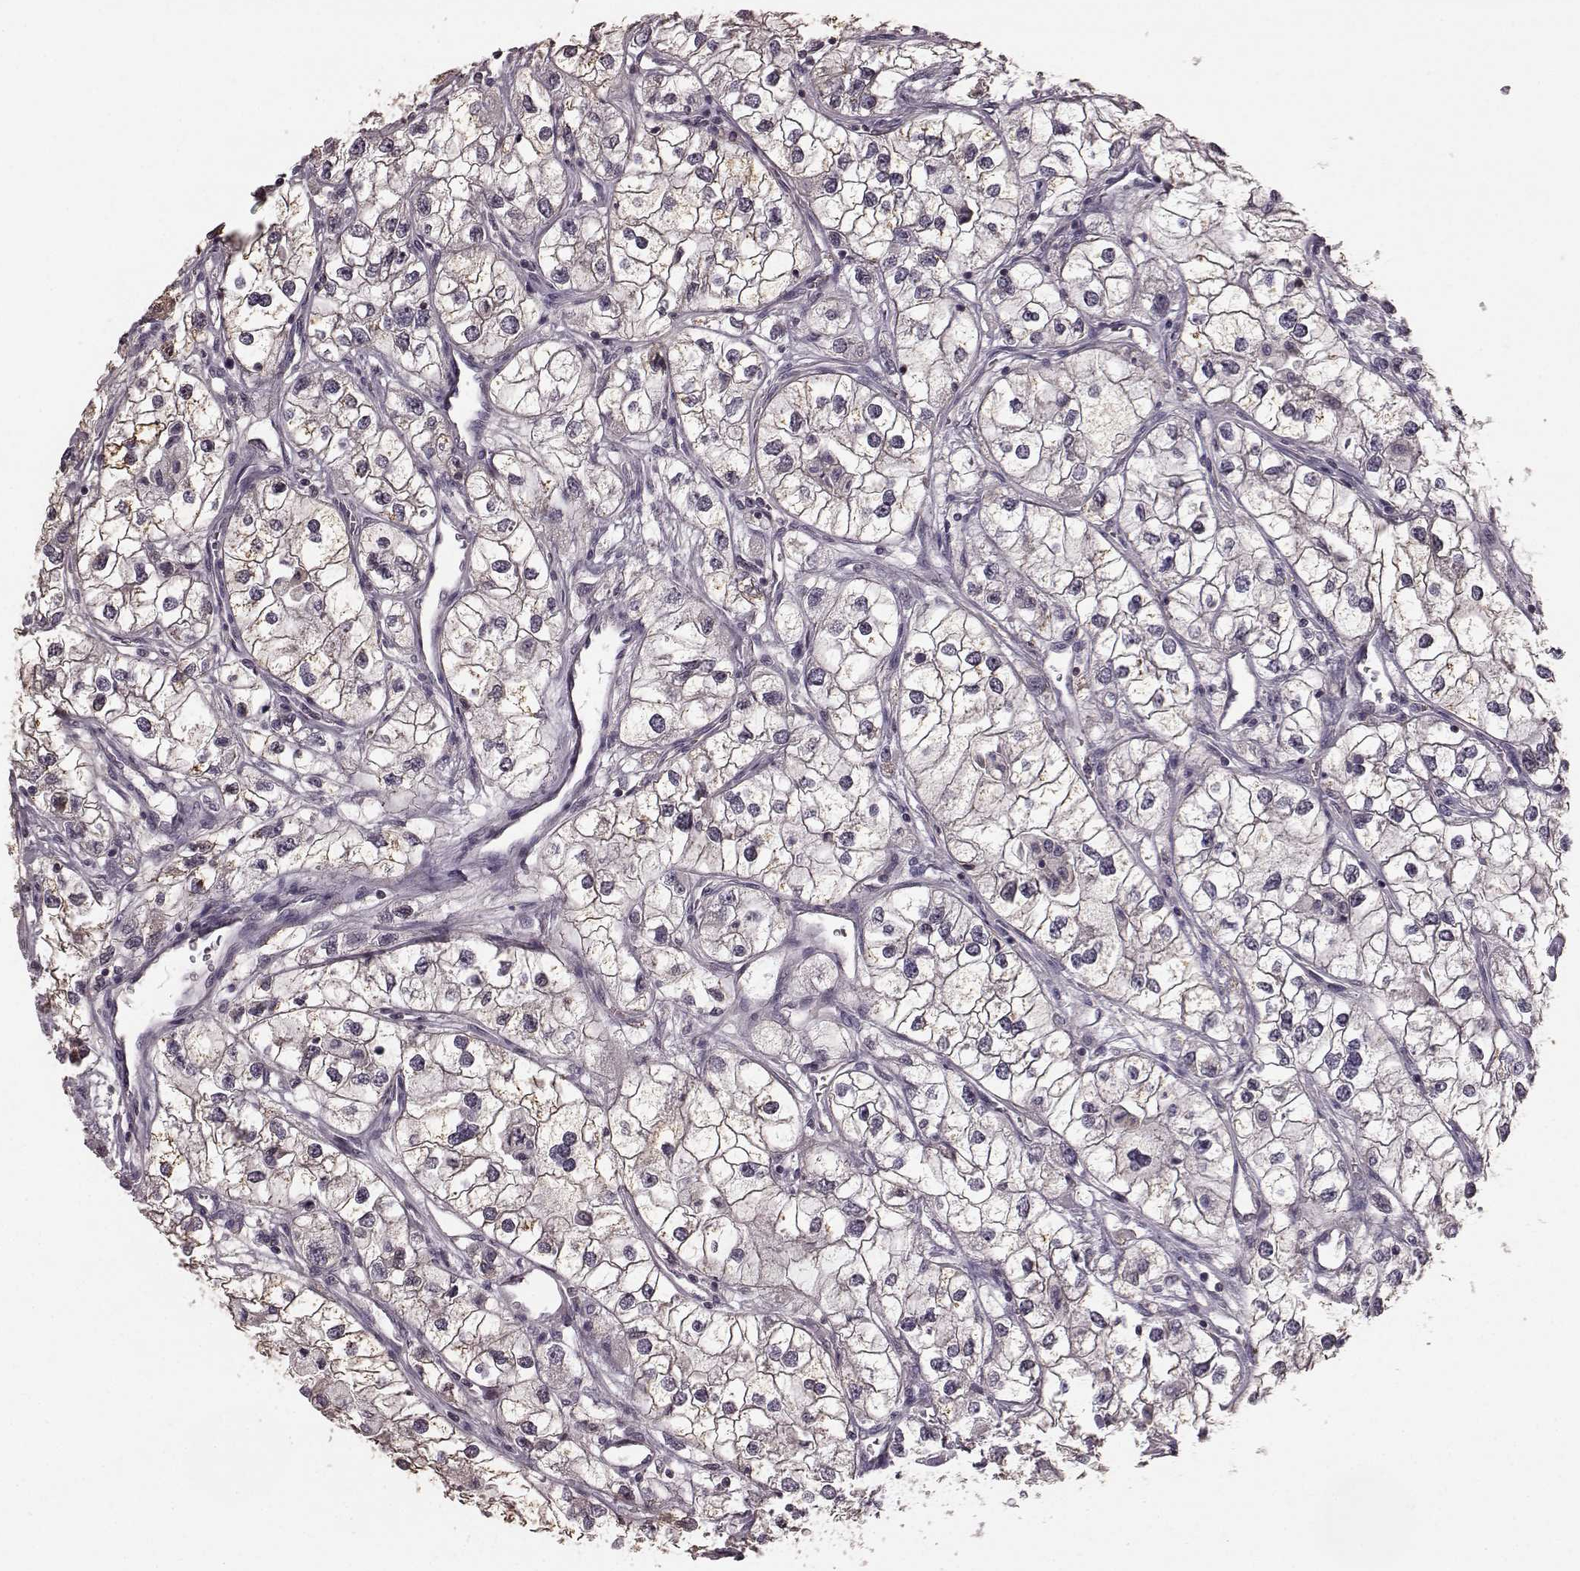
{"staining": {"intensity": "weak", "quantity": "25%-75%", "location": "cytoplasmic/membranous"}, "tissue": "renal cancer", "cell_type": "Tumor cells", "image_type": "cancer", "snomed": [{"axis": "morphology", "description": "Adenocarcinoma, NOS"}, {"axis": "topography", "description": "Kidney"}], "caption": "This is a micrograph of immunohistochemistry (IHC) staining of renal cancer, which shows weak staining in the cytoplasmic/membranous of tumor cells.", "gene": "PDCD1", "patient": {"sex": "male", "age": 59}}